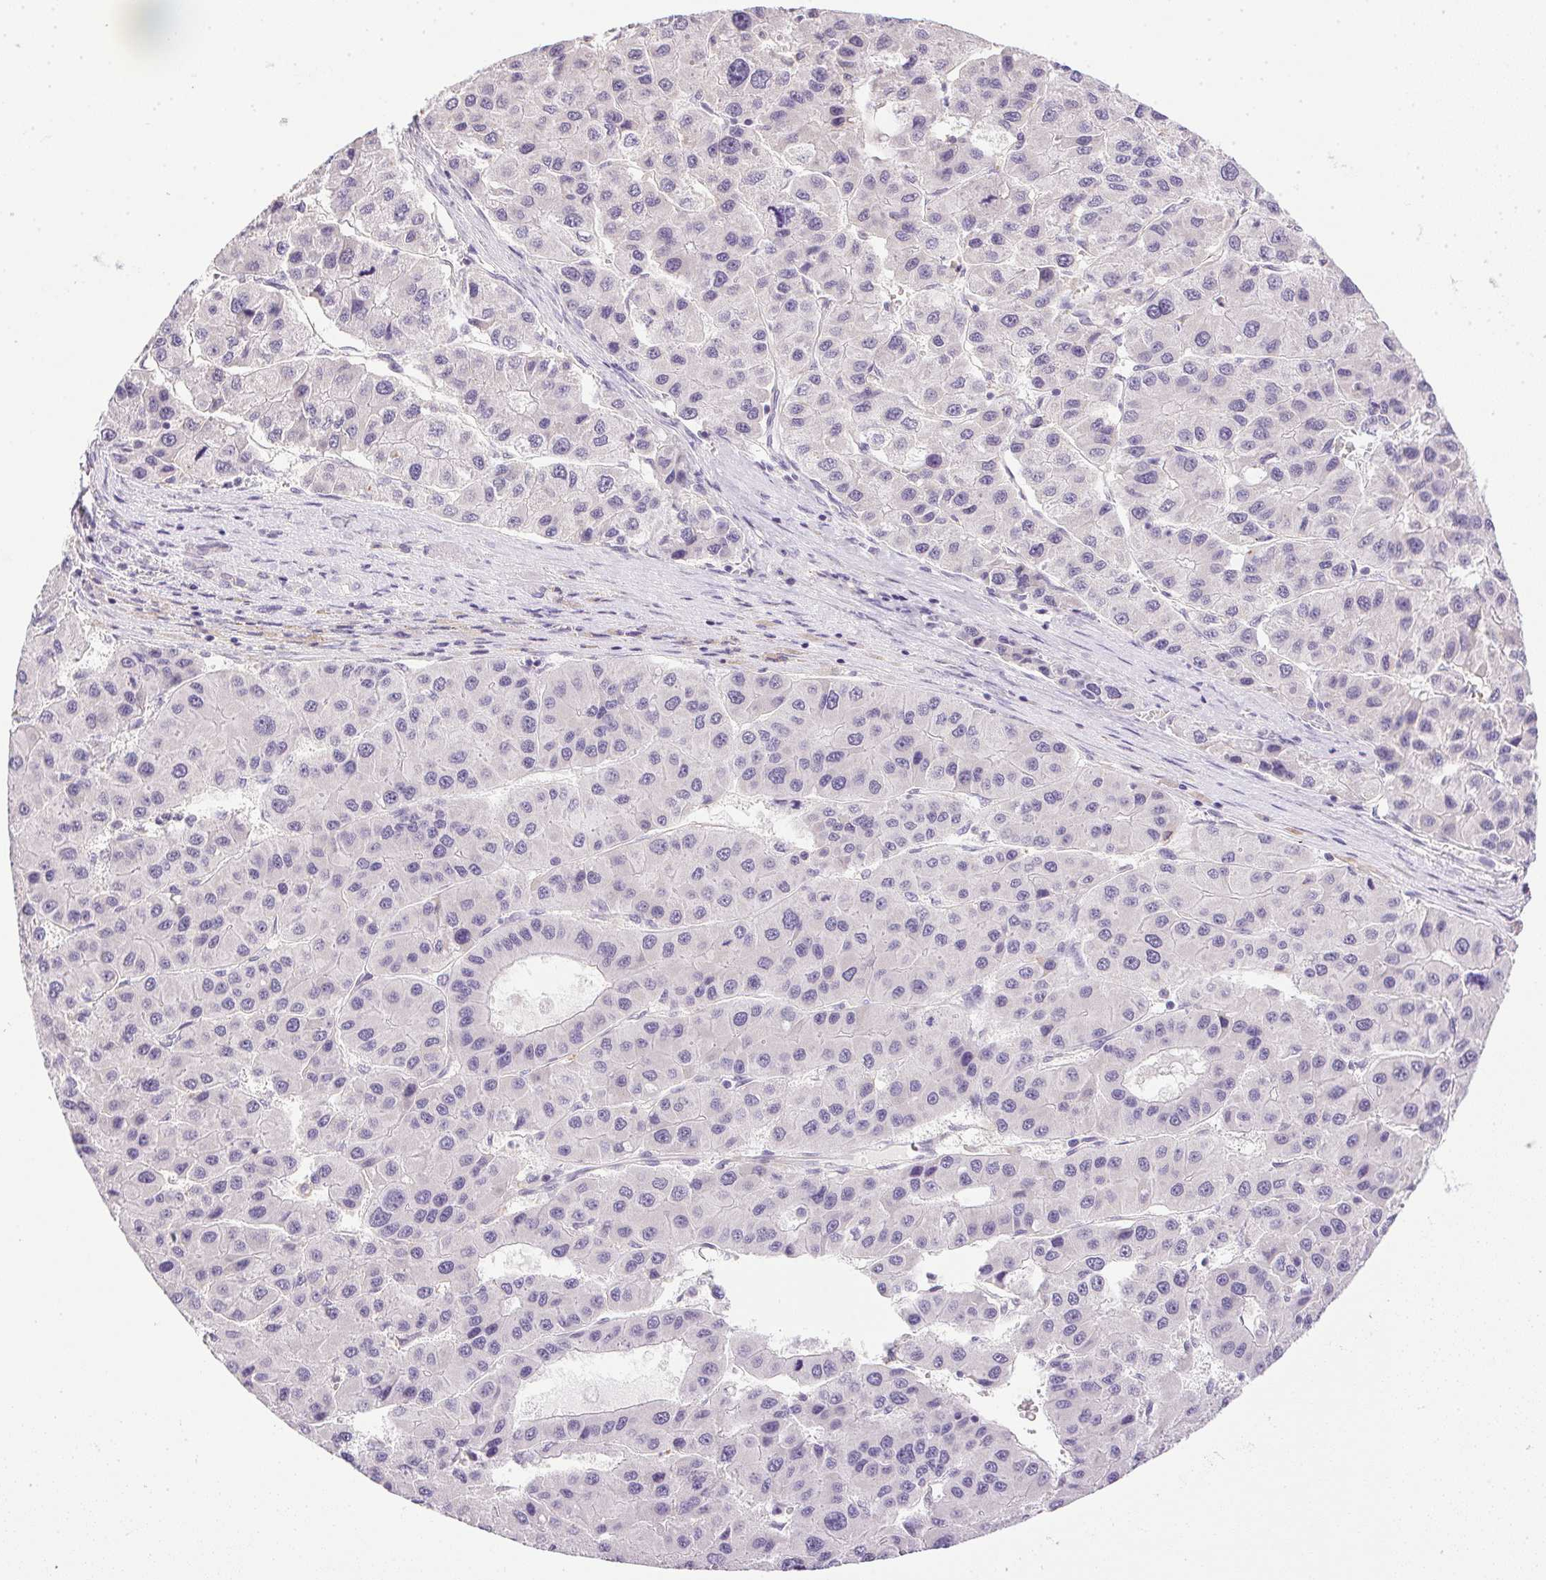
{"staining": {"intensity": "negative", "quantity": "none", "location": "none"}, "tissue": "liver cancer", "cell_type": "Tumor cells", "image_type": "cancer", "snomed": [{"axis": "morphology", "description": "Carcinoma, Hepatocellular, NOS"}, {"axis": "topography", "description": "Liver"}], "caption": "Histopathology image shows no protein staining in tumor cells of liver cancer tissue.", "gene": "PRL", "patient": {"sex": "male", "age": 73}}